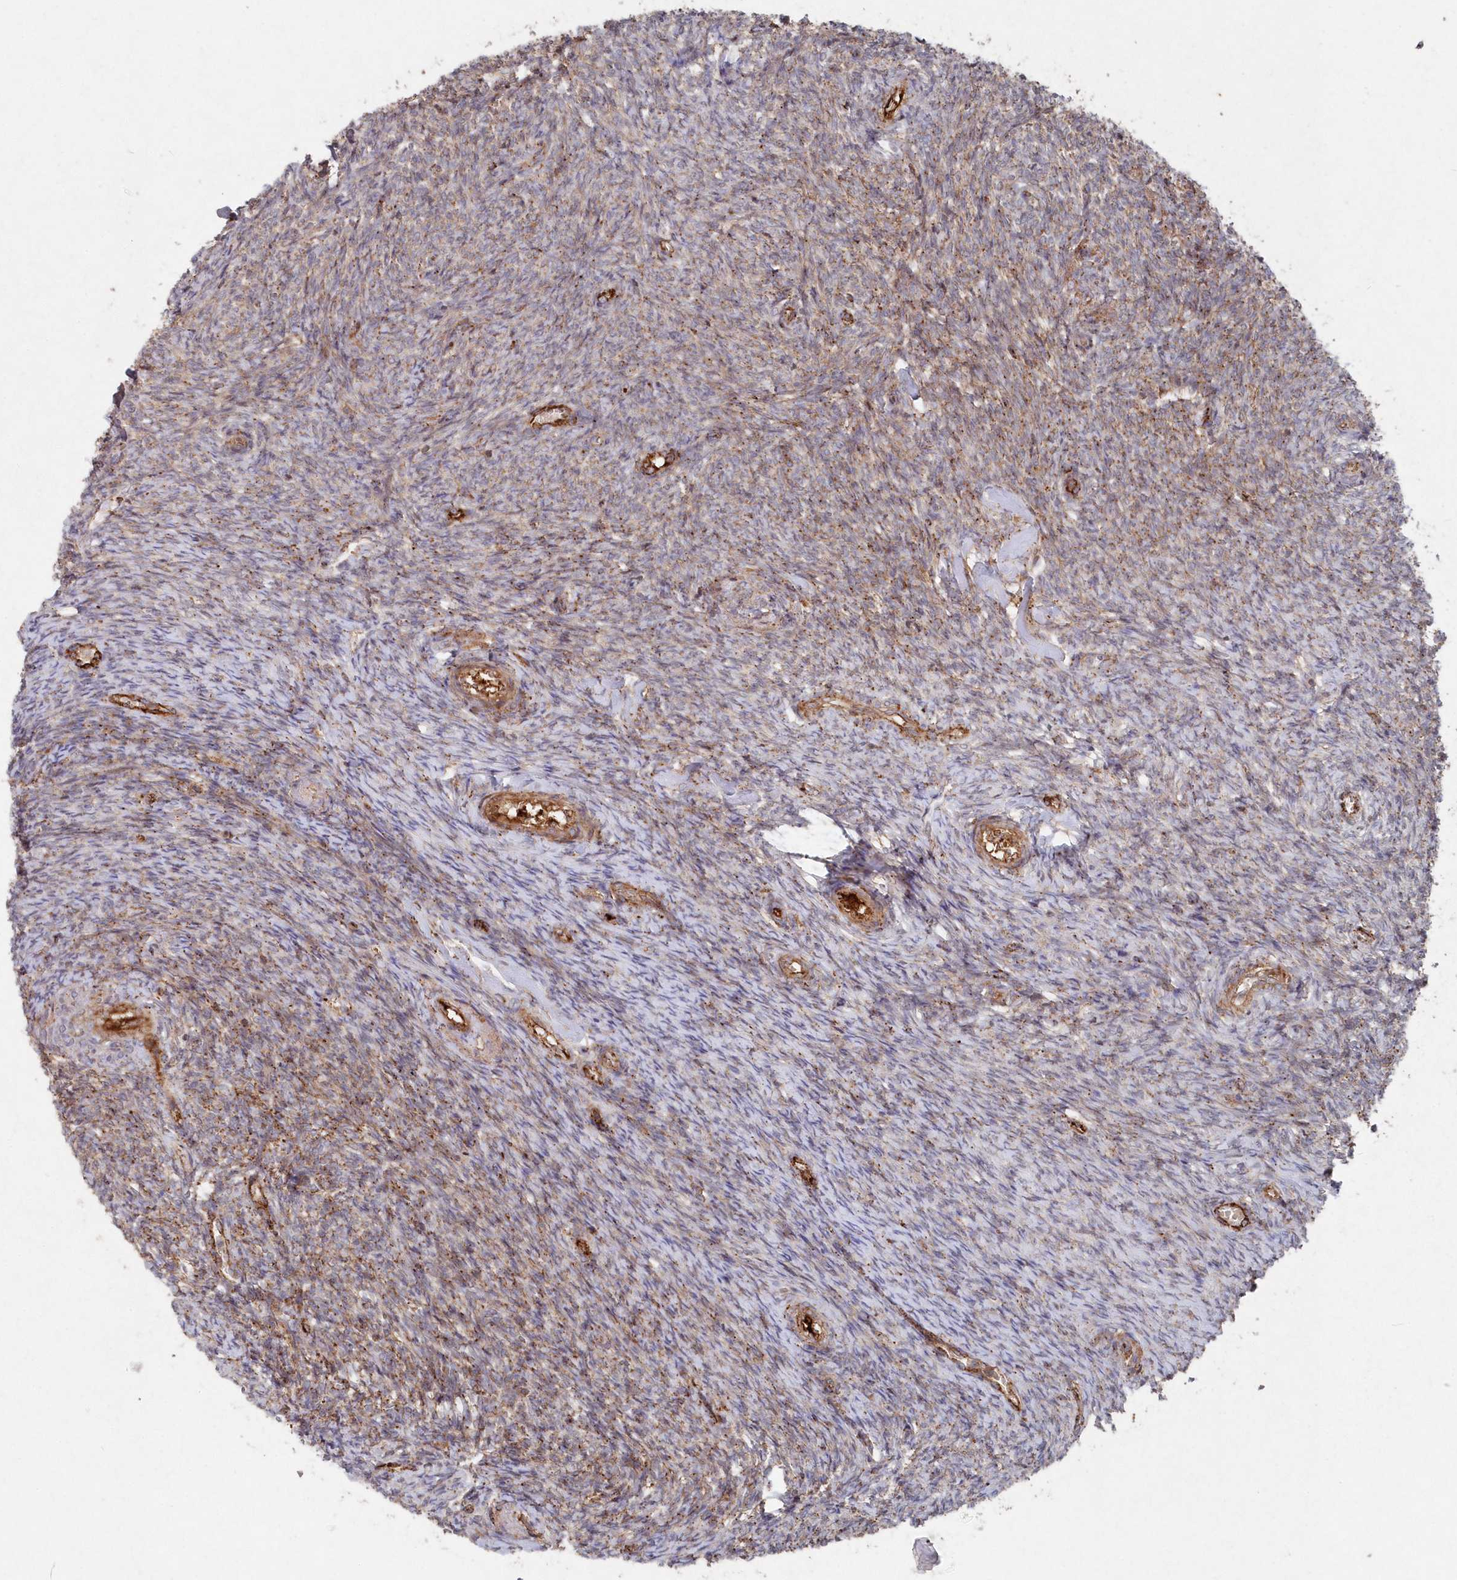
{"staining": {"intensity": "moderate", "quantity": "<25%", "location": "cytoplasmic/membranous"}, "tissue": "ovary", "cell_type": "Ovarian stroma cells", "image_type": "normal", "snomed": [{"axis": "morphology", "description": "Normal tissue, NOS"}, {"axis": "topography", "description": "Ovary"}], "caption": "DAB immunohistochemical staining of normal ovary shows moderate cytoplasmic/membranous protein positivity in about <25% of ovarian stroma cells. The staining was performed using DAB (3,3'-diaminobenzidine), with brown indicating positive protein expression. Nuclei are stained blue with hematoxylin.", "gene": "ABHD14B", "patient": {"sex": "female", "age": 44}}